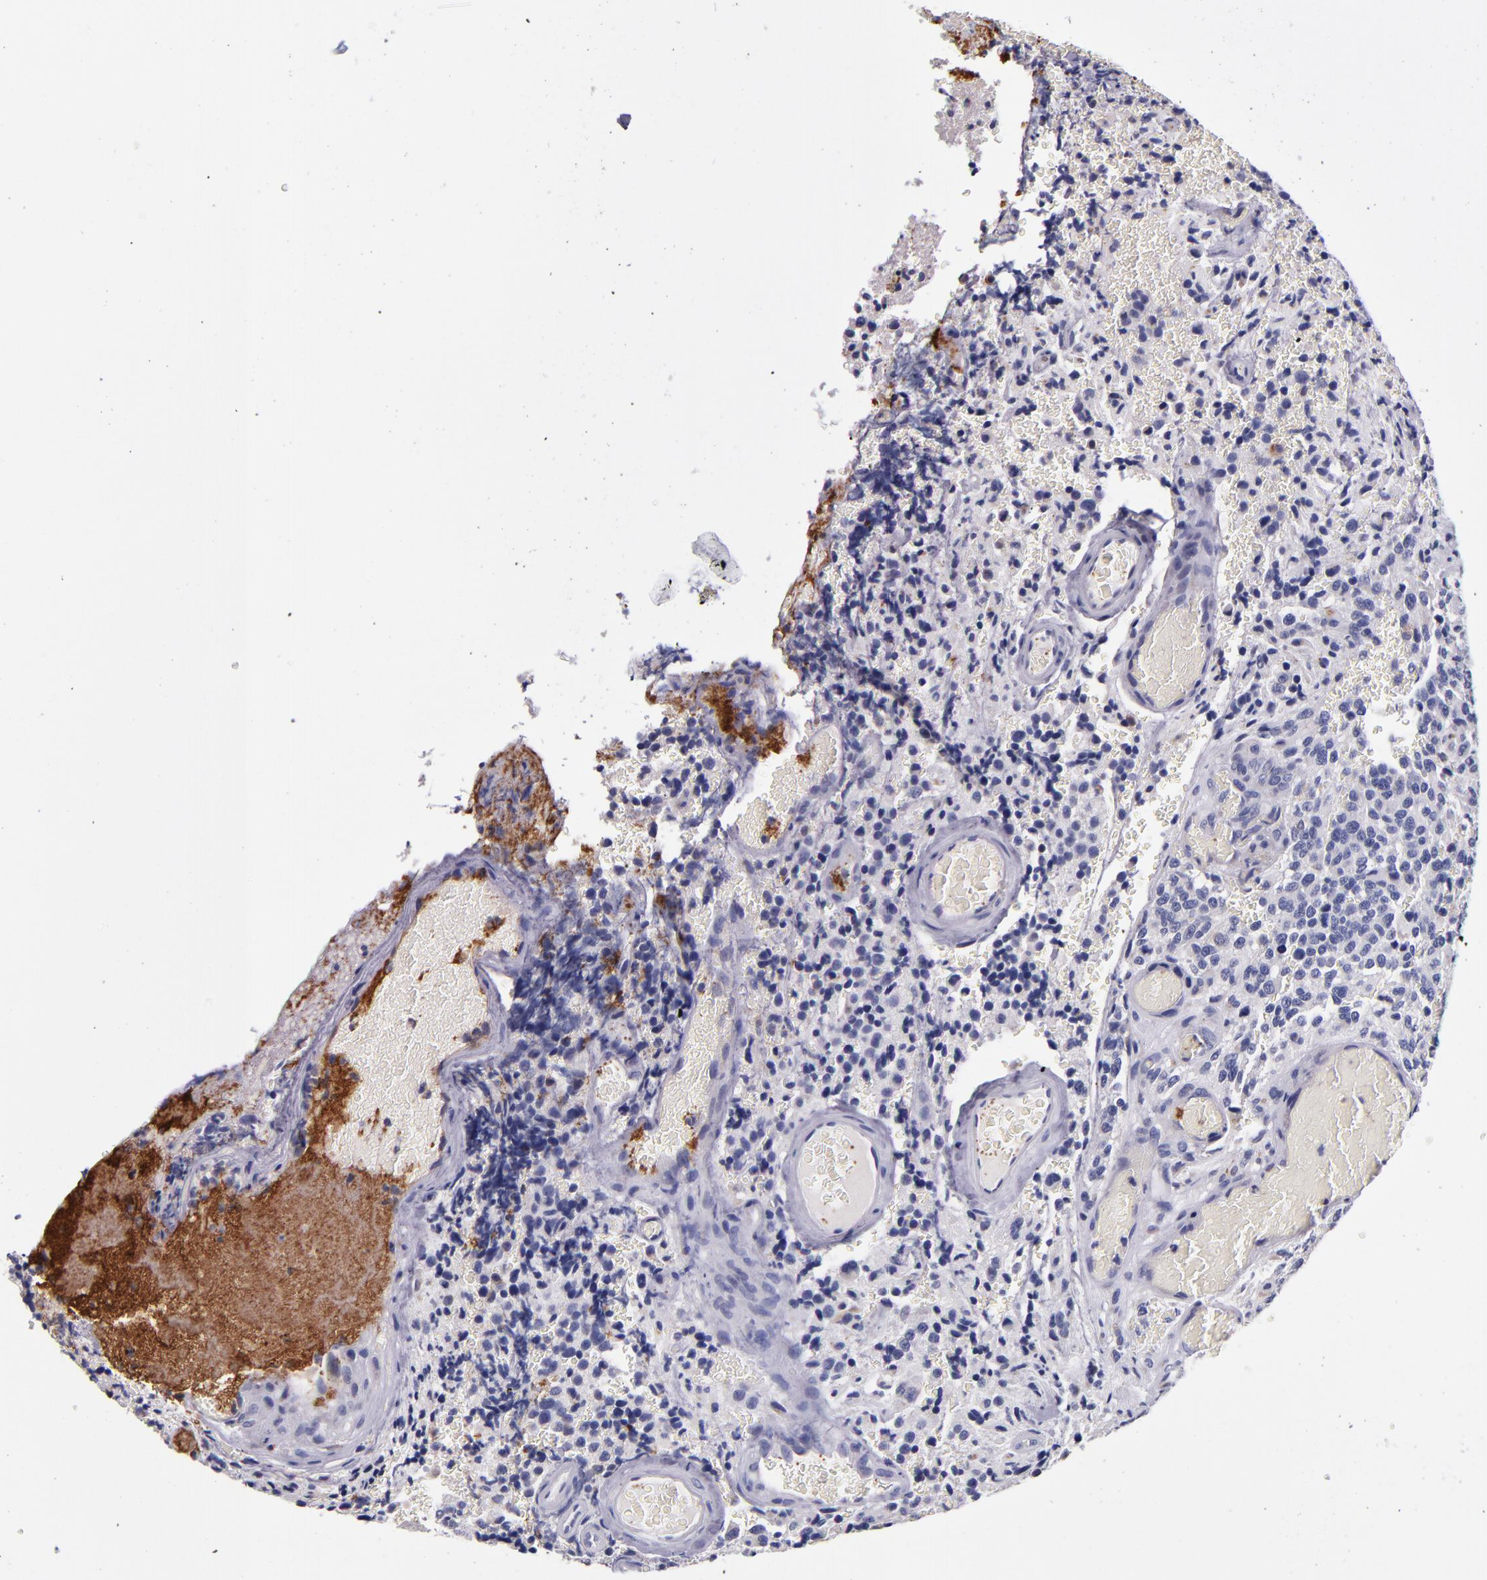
{"staining": {"intensity": "negative", "quantity": "none", "location": "none"}, "tissue": "glioma", "cell_type": "Tumor cells", "image_type": "cancer", "snomed": [{"axis": "morphology", "description": "Glioma, malignant, High grade"}, {"axis": "topography", "description": "Brain"}], "caption": "There is no significant expression in tumor cells of high-grade glioma (malignant). Brightfield microscopy of immunohistochemistry stained with DAB (brown) and hematoxylin (blue), captured at high magnification.", "gene": "SELP", "patient": {"sex": "male", "age": 36}}